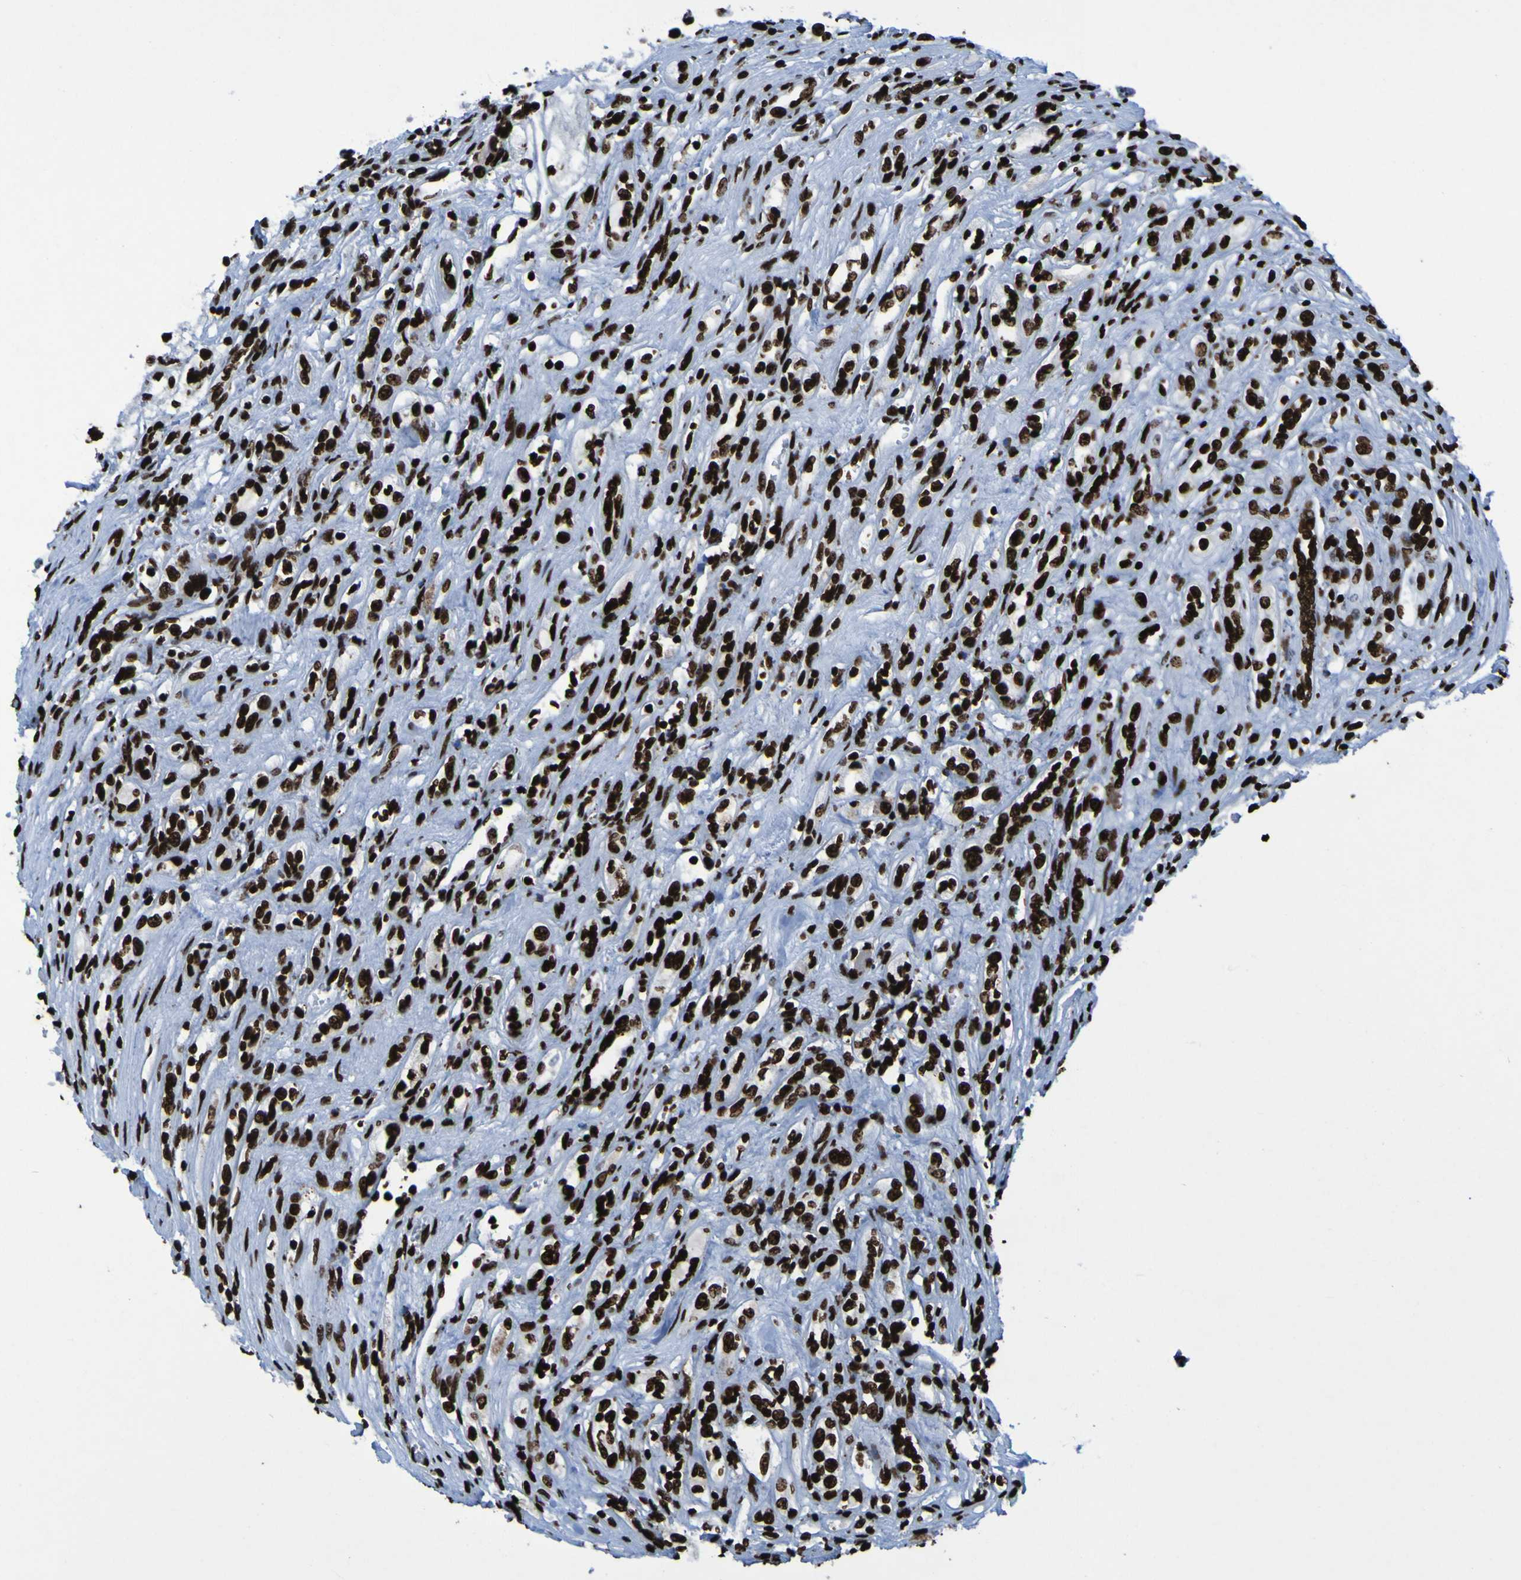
{"staining": {"intensity": "strong", "quantity": ">75%", "location": "nuclear"}, "tissue": "renal cancer", "cell_type": "Tumor cells", "image_type": "cancer", "snomed": [{"axis": "morphology", "description": "Adenocarcinoma, NOS"}, {"axis": "topography", "description": "Kidney"}], "caption": "Renal cancer (adenocarcinoma) stained with immunohistochemistry (IHC) reveals strong nuclear staining in about >75% of tumor cells.", "gene": "NPM1", "patient": {"sex": "female", "age": 70}}